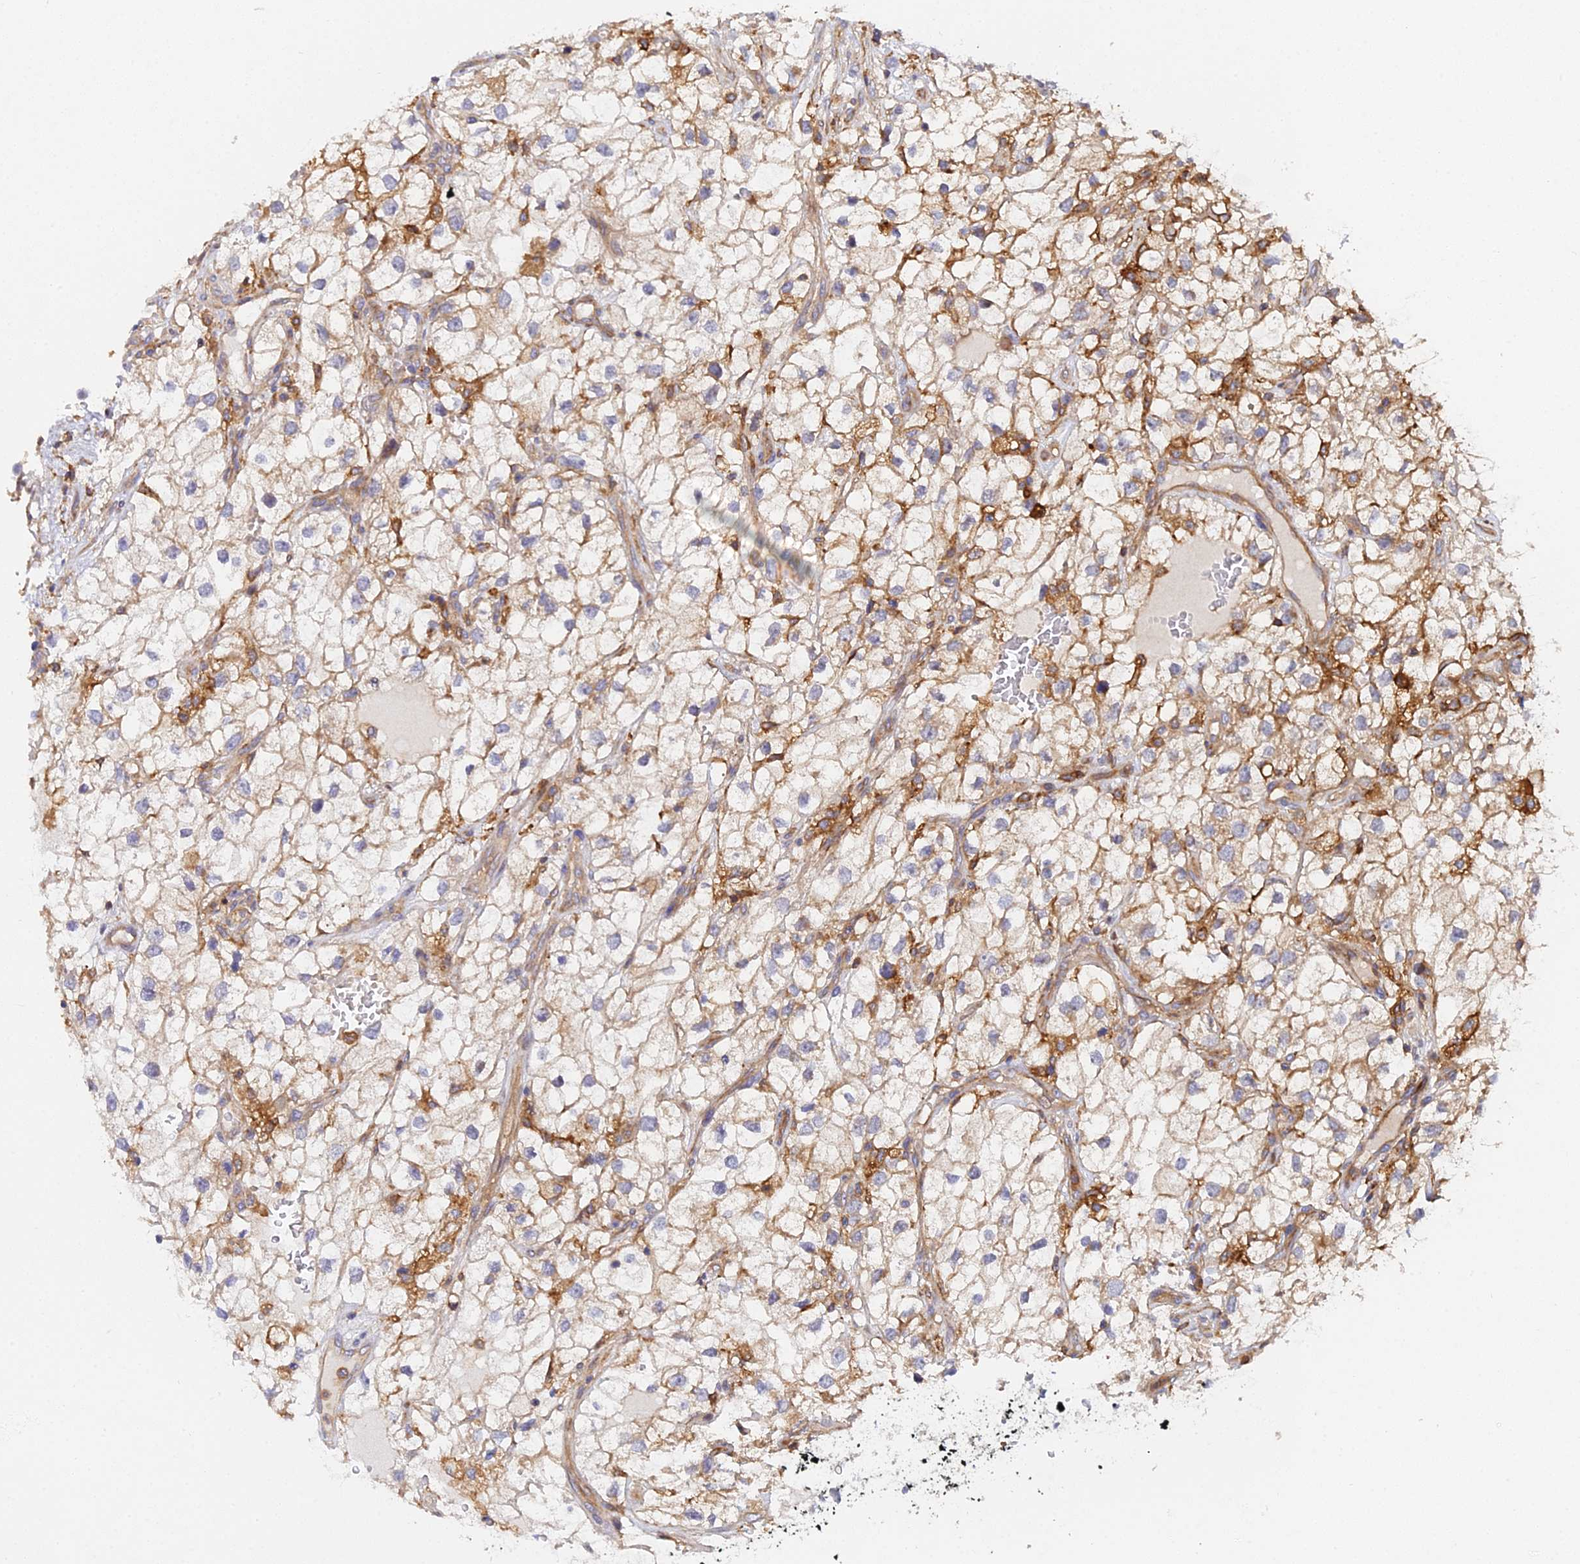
{"staining": {"intensity": "moderate", "quantity": ">75%", "location": "cytoplasmic/membranous"}, "tissue": "renal cancer", "cell_type": "Tumor cells", "image_type": "cancer", "snomed": [{"axis": "morphology", "description": "Adenocarcinoma, NOS"}, {"axis": "topography", "description": "Kidney"}], "caption": "Renal cancer (adenocarcinoma) stained with immunohistochemistry exhibits moderate cytoplasmic/membranous expression in about >75% of tumor cells.", "gene": "GNG5B", "patient": {"sex": "male", "age": 59}}